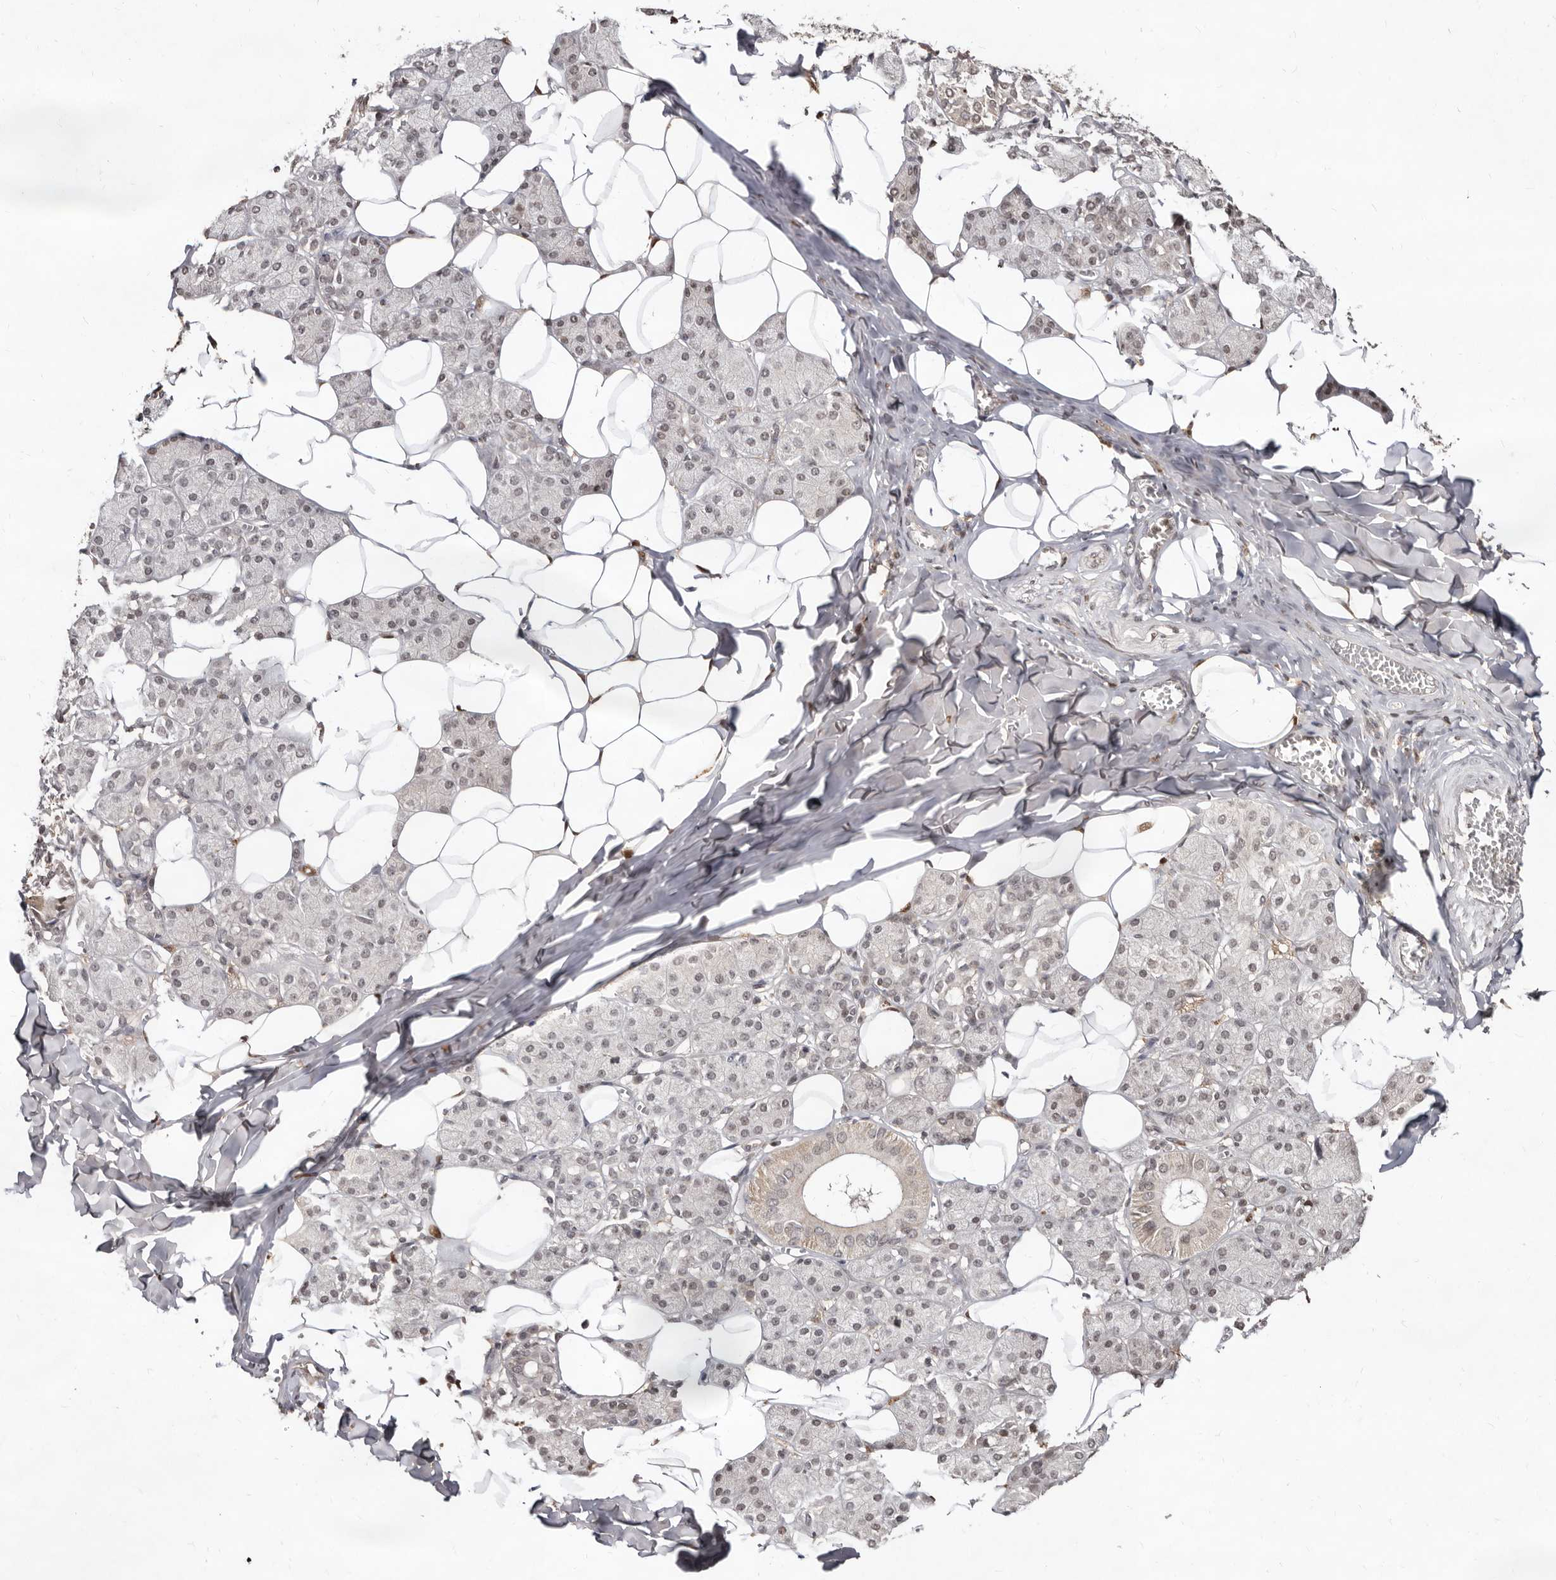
{"staining": {"intensity": "weak", "quantity": "<25%", "location": "nuclear"}, "tissue": "salivary gland", "cell_type": "Glandular cells", "image_type": "normal", "snomed": [{"axis": "morphology", "description": "Normal tissue, NOS"}, {"axis": "topography", "description": "Salivary gland"}], "caption": "The photomicrograph displays no significant positivity in glandular cells of salivary gland. (DAB (3,3'-diaminobenzidine) immunohistochemistry (IHC) with hematoxylin counter stain).", "gene": "LCORL", "patient": {"sex": "female", "age": 33}}